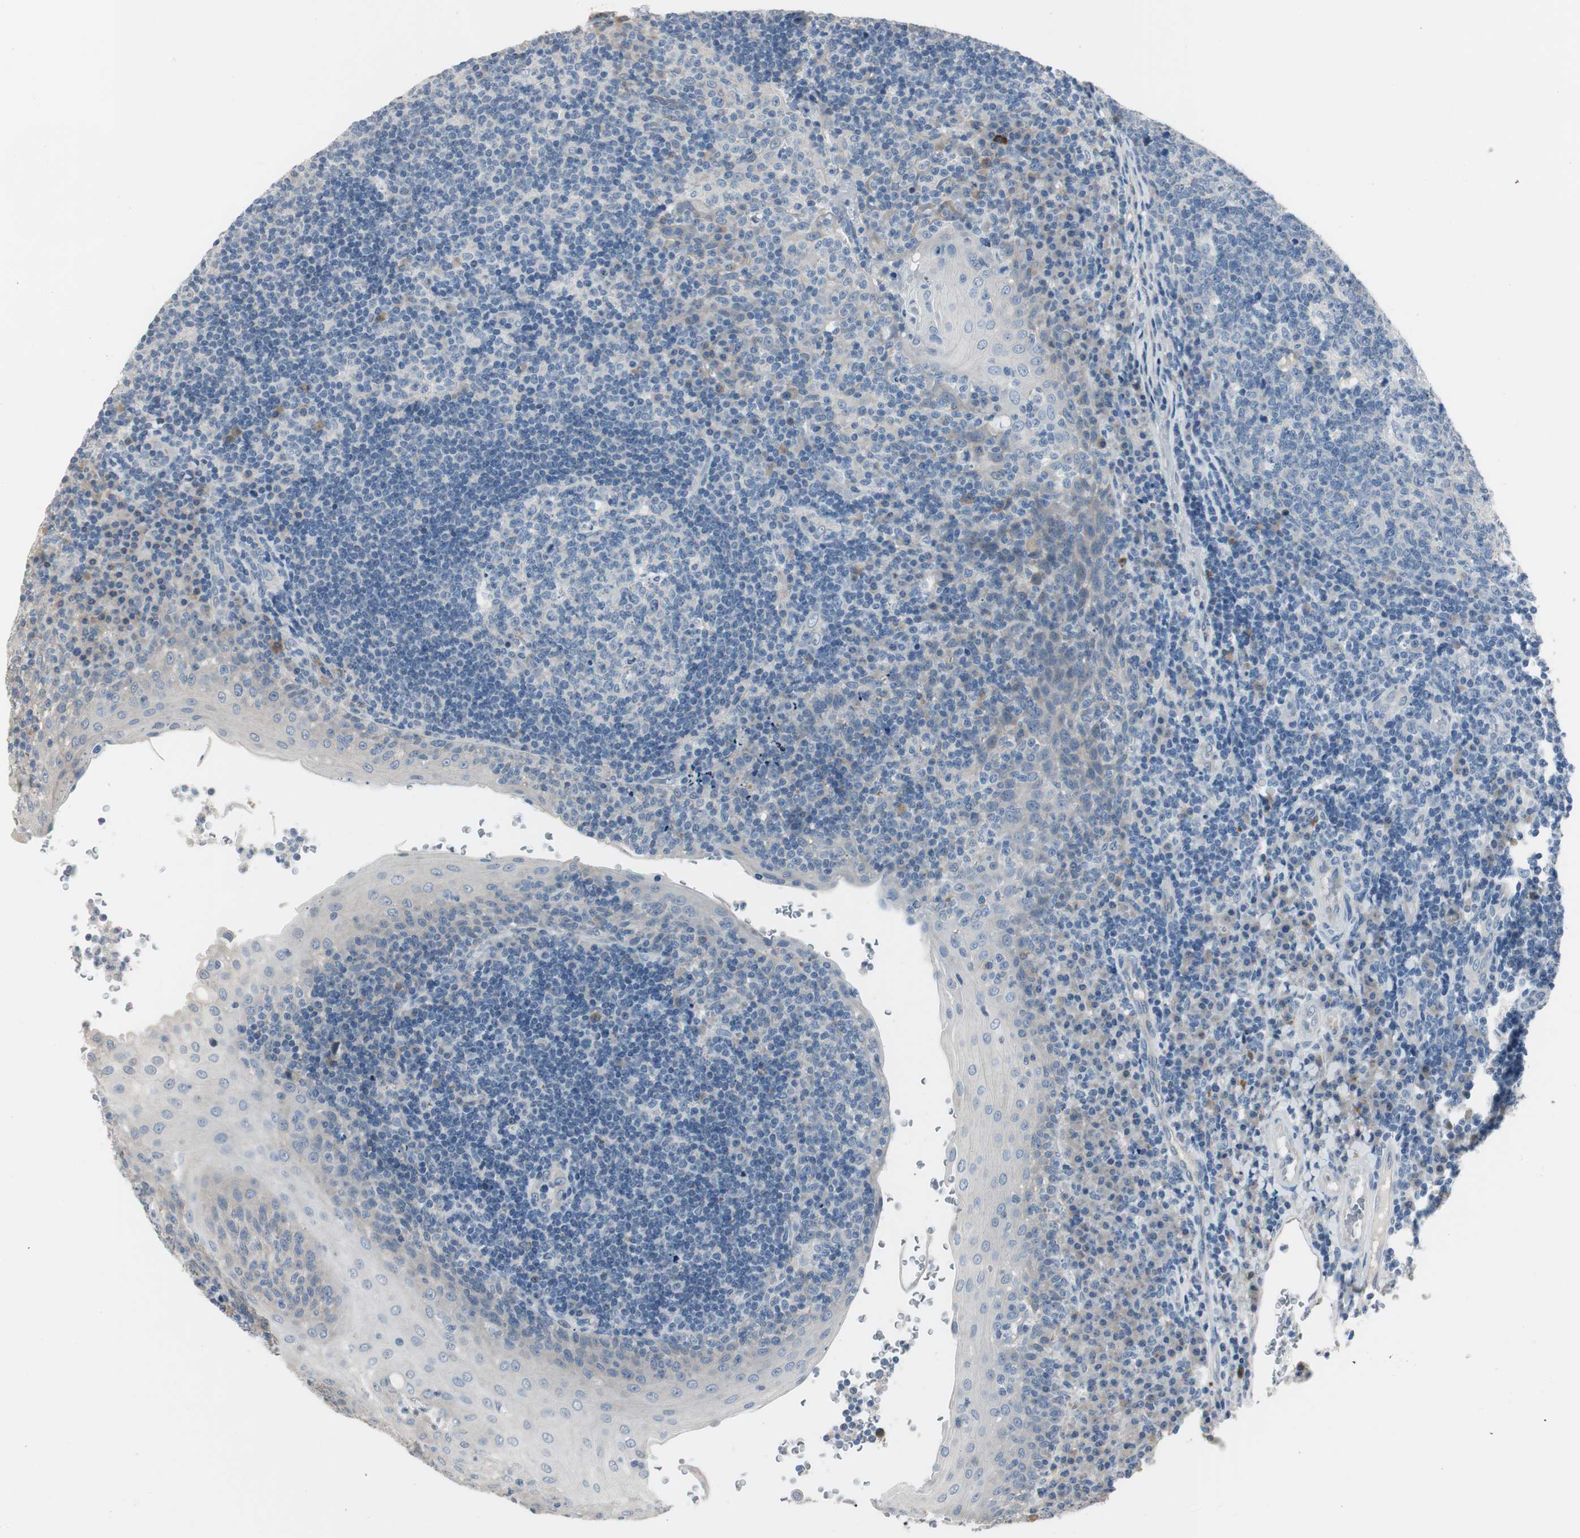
{"staining": {"intensity": "negative", "quantity": "none", "location": "none"}, "tissue": "tonsil", "cell_type": "Germinal center cells", "image_type": "normal", "snomed": [{"axis": "morphology", "description": "Normal tissue, NOS"}, {"axis": "topography", "description": "Tonsil"}], "caption": "This is an immunohistochemistry (IHC) photomicrograph of unremarkable tonsil. There is no expression in germinal center cells.", "gene": "SPINK4", "patient": {"sex": "female", "age": 40}}